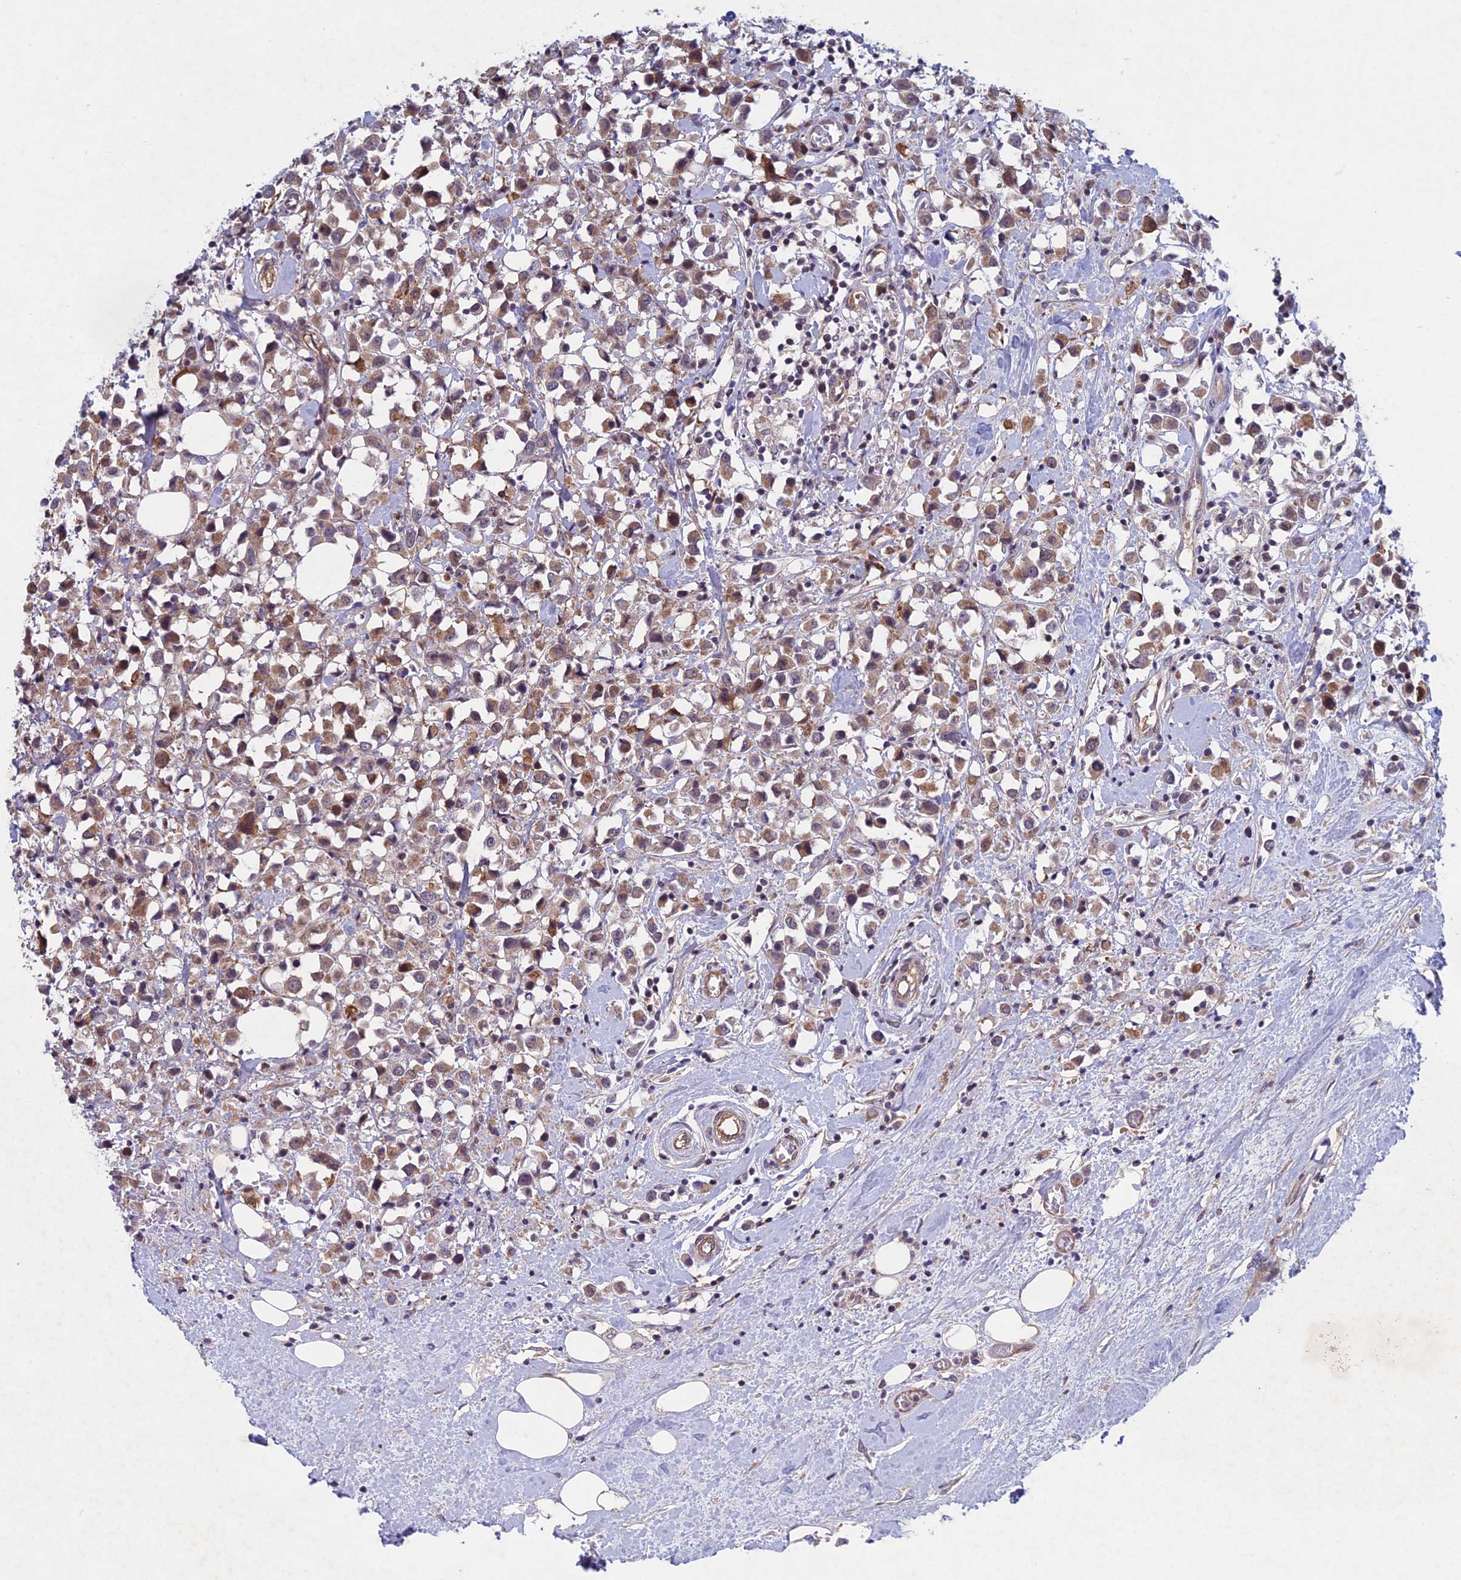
{"staining": {"intensity": "weak", "quantity": ">75%", "location": "cytoplasmic/membranous"}, "tissue": "breast cancer", "cell_type": "Tumor cells", "image_type": "cancer", "snomed": [{"axis": "morphology", "description": "Duct carcinoma"}, {"axis": "topography", "description": "Breast"}], "caption": "Breast intraductal carcinoma stained for a protein (brown) demonstrates weak cytoplasmic/membranous positive positivity in approximately >75% of tumor cells.", "gene": "PTHLH", "patient": {"sex": "female", "age": 61}}